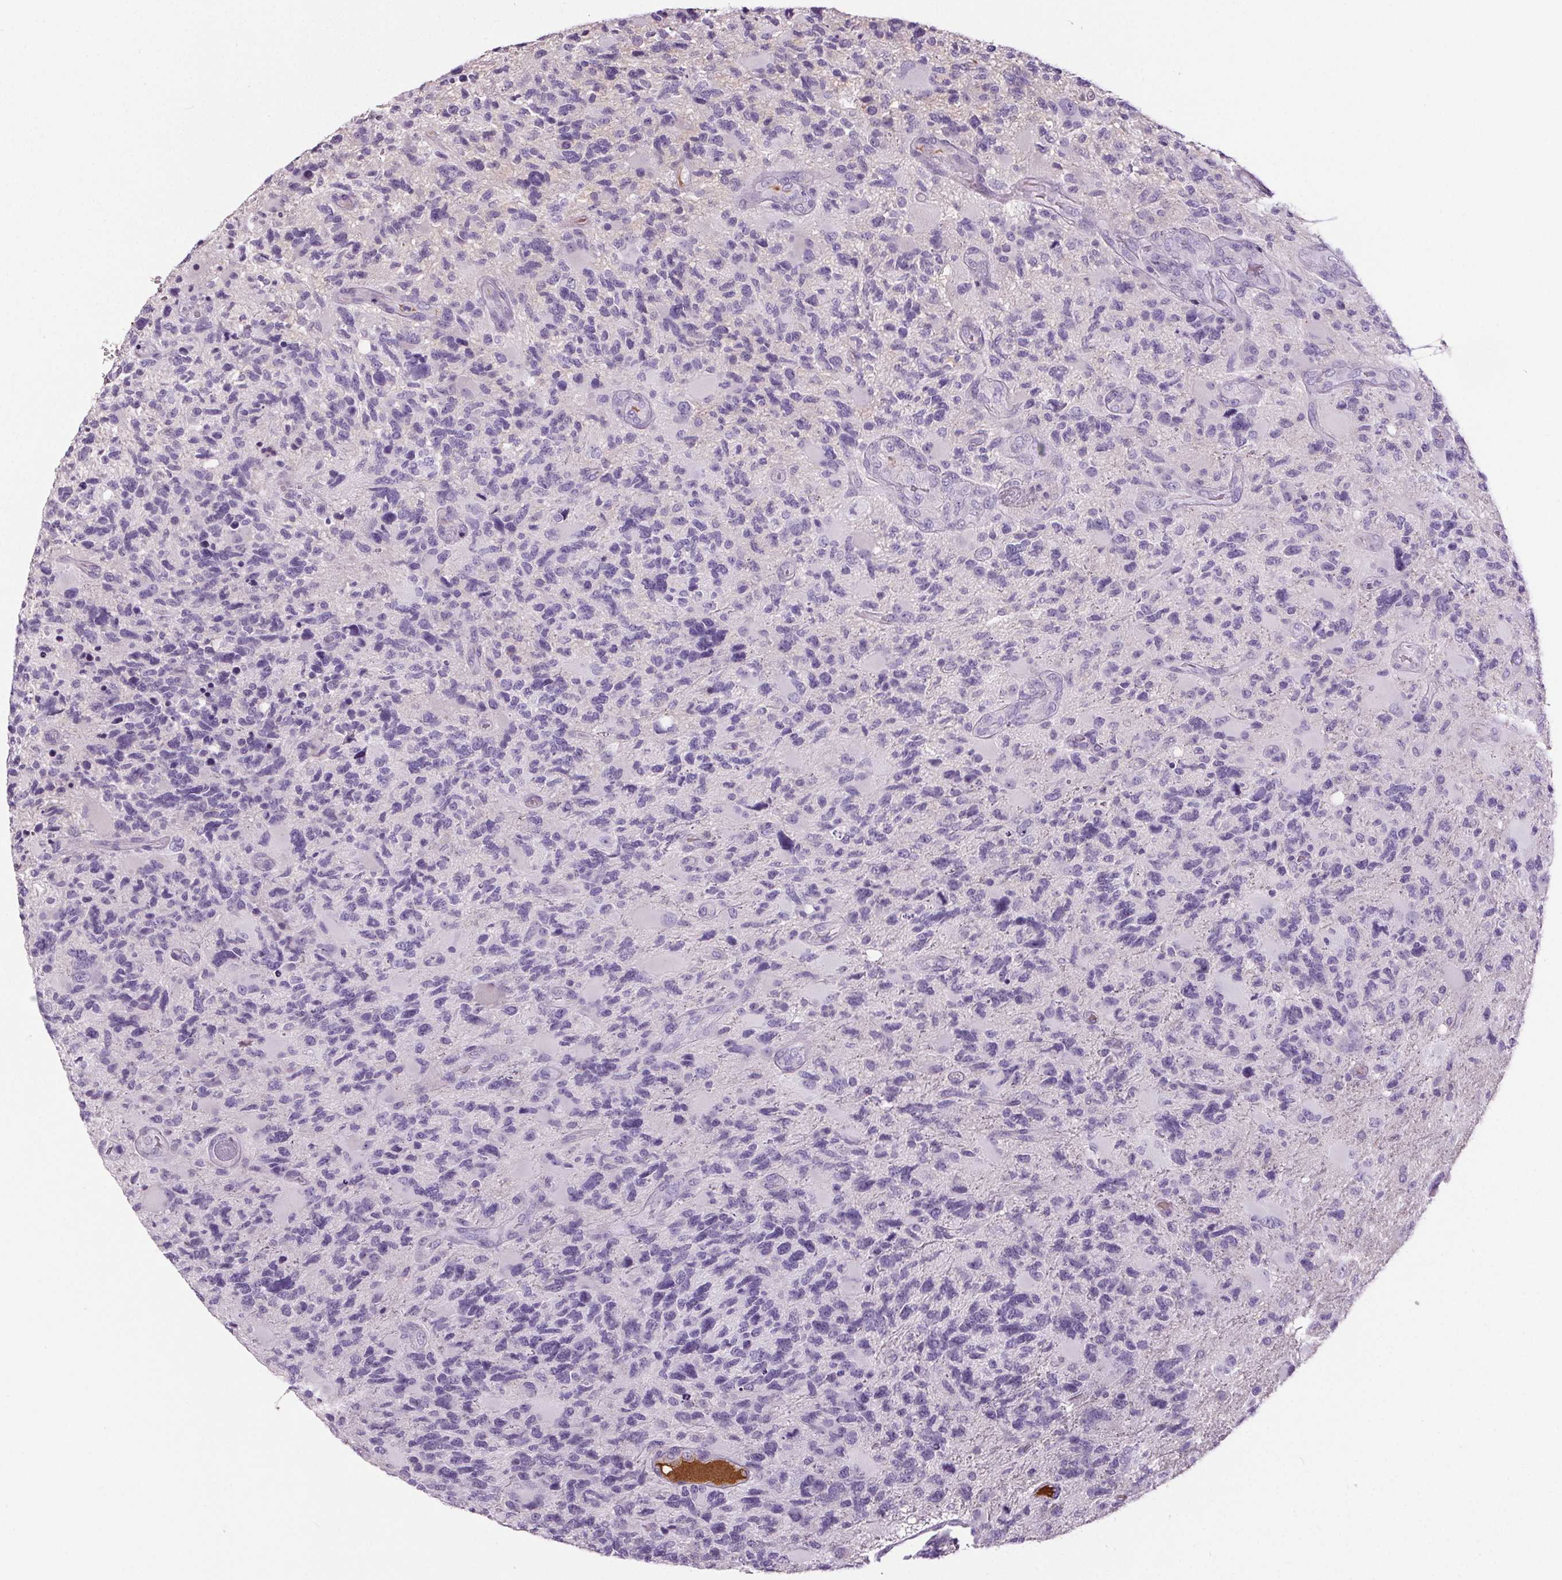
{"staining": {"intensity": "negative", "quantity": "none", "location": "none"}, "tissue": "glioma", "cell_type": "Tumor cells", "image_type": "cancer", "snomed": [{"axis": "morphology", "description": "Glioma, malignant, High grade"}, {"axis": "topography", "description": "Brain"}], "caption": "Immunohistochemistry (IHC) of human glioma exhibits no staining in tumor cells.", "gene": "CD5L", "patient": {"sex": "female", "age": 71}}